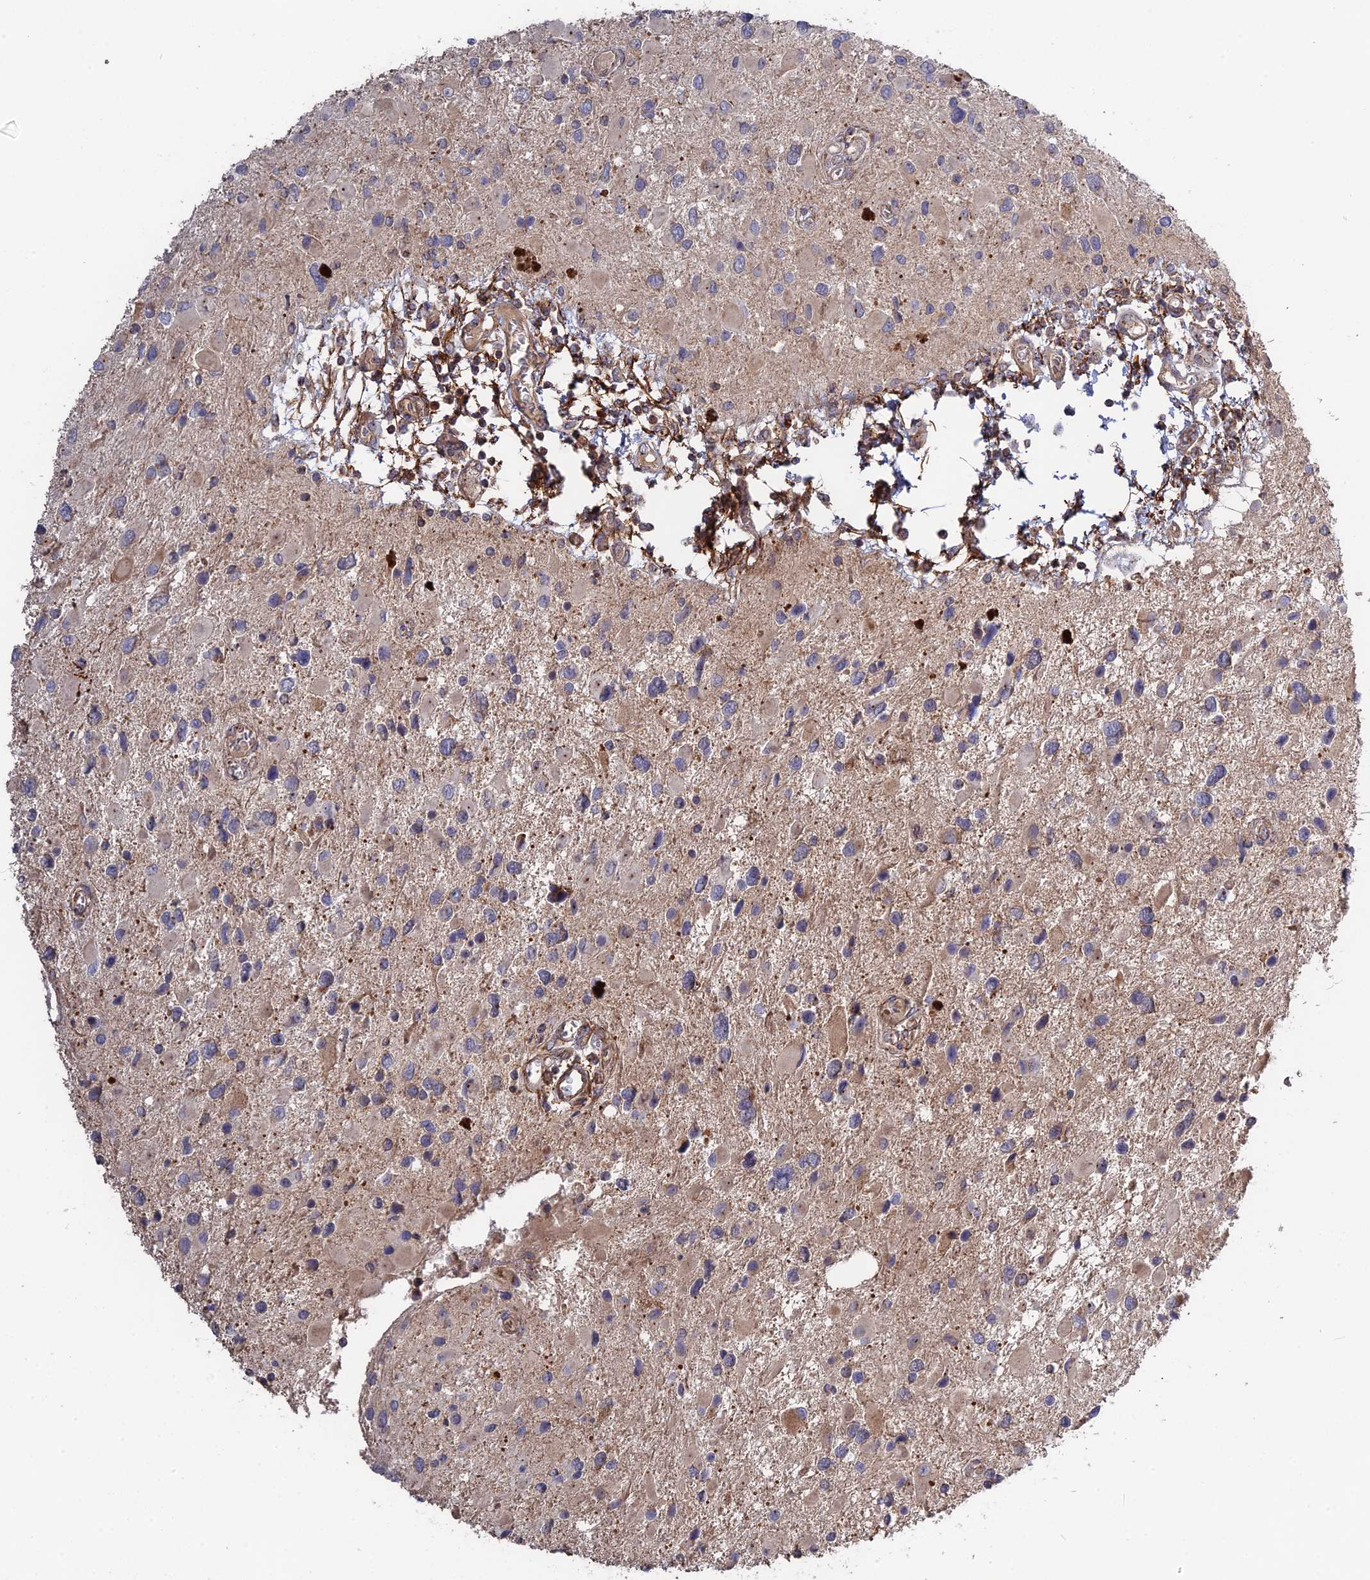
{"staining": {"intensity": "negative", "quantity": "none", "location": "none"}, "tissue": "glioma", "cell_type": "Tumor cells", "image_type": "cancer", "snomed": [{"axis": "morphology", "description": "Glioma, malignant, High grade"}, {"axis": "topography", "description": "Brain"}], "caption": "This histopathology image is of high-grade glioma (malignant) stained with immunohistochemistry to label a protein in brown with the nuclei are counter-stained blue. There is no staining in tumor cells.", "gene": "RPIA", "patient": {"sex": "male", "age": 53}}